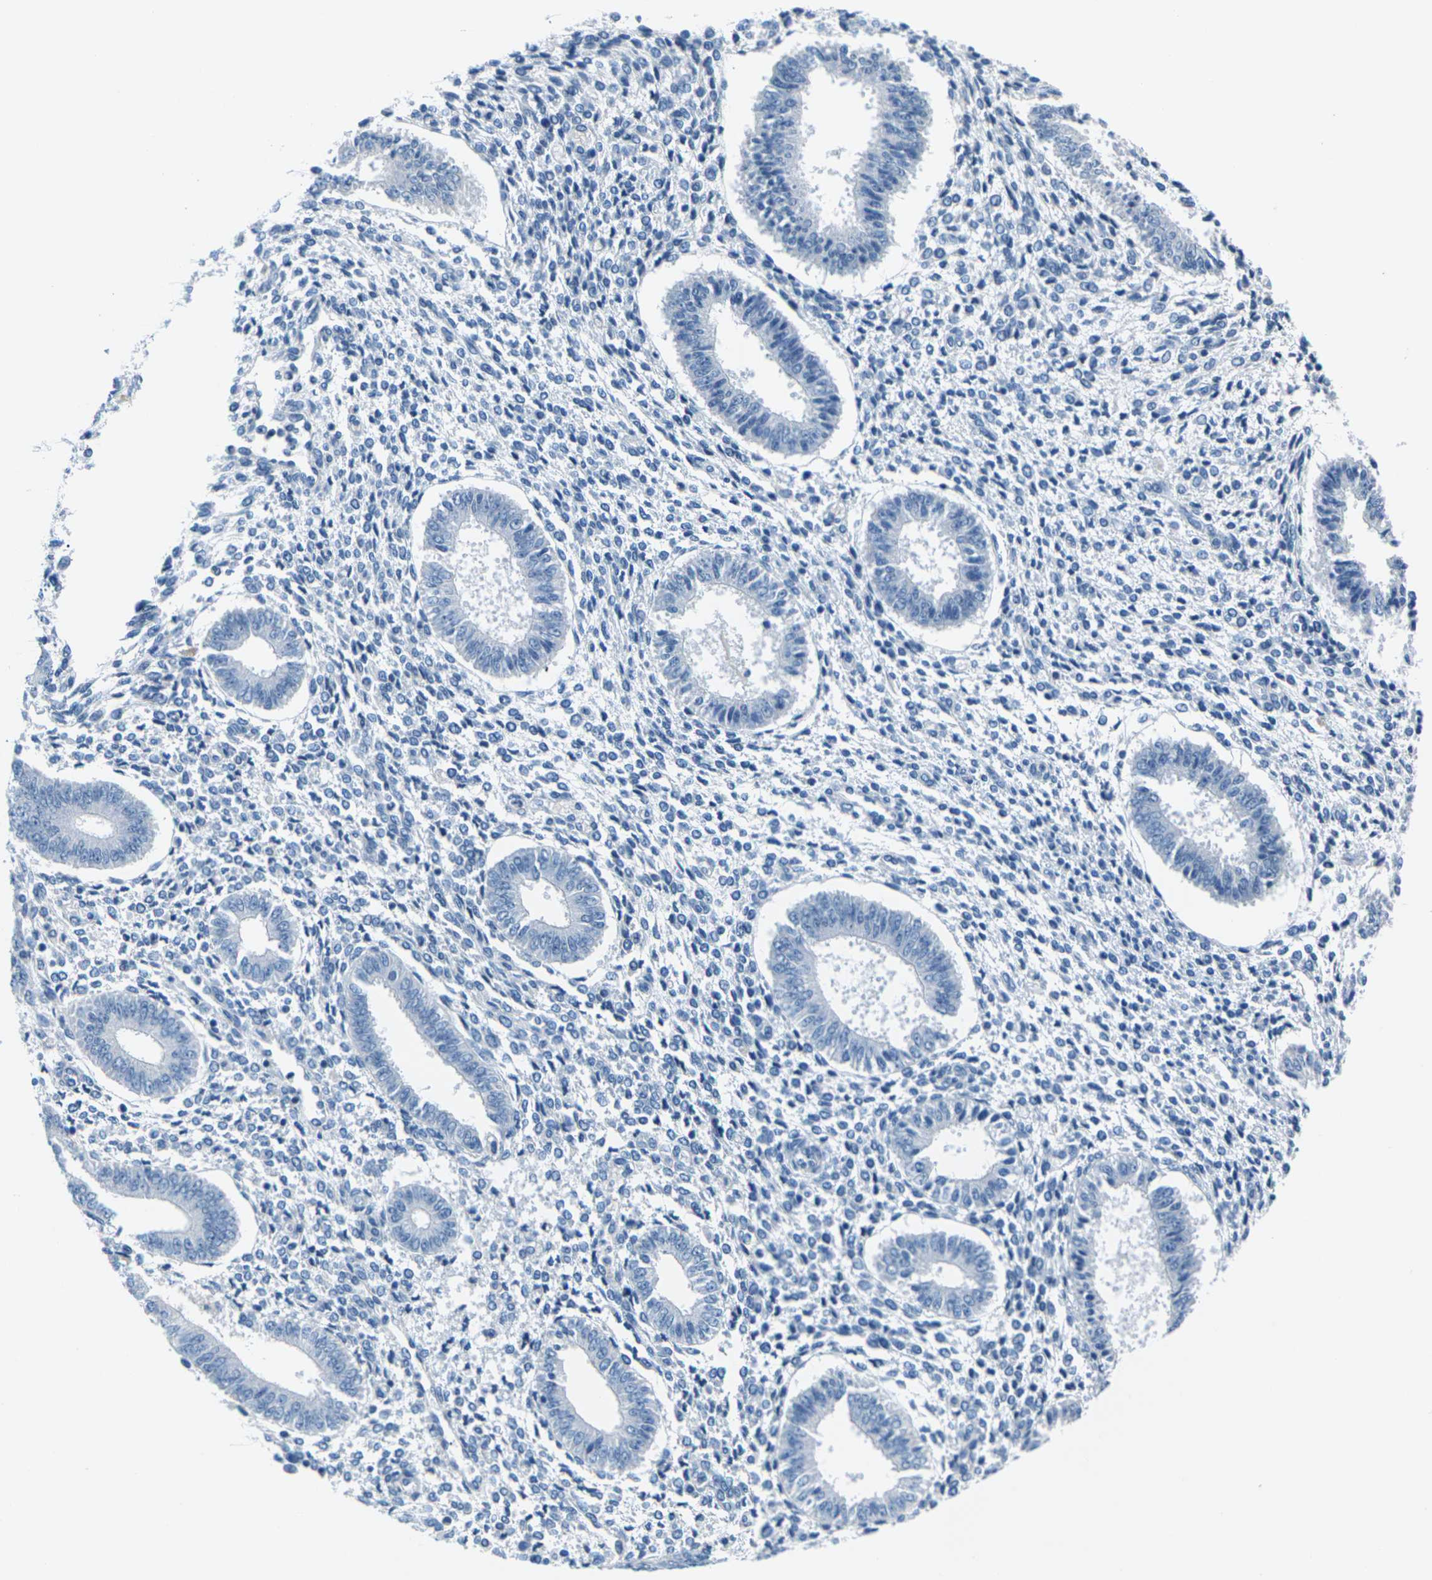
{"staining": {"intensity": "negative", "quantity": "none", "location": "none"}, "tissue": "endometrium", "cell_type": "Cells in endometrial stroma", "image_type": "normal", "snomed": [{"axis": "morphology", "description": "Normal tissue, NOS"}, {"axis": "topography", "description": "Endometrium"}], "caption": "Protein analysis of unremarkable endometrium shows no significant staining in cells in endometrial stroma. Nuclei are stained in blue.", "gene": "UMOD", "patient": {"sex": "female", "age": 35}}